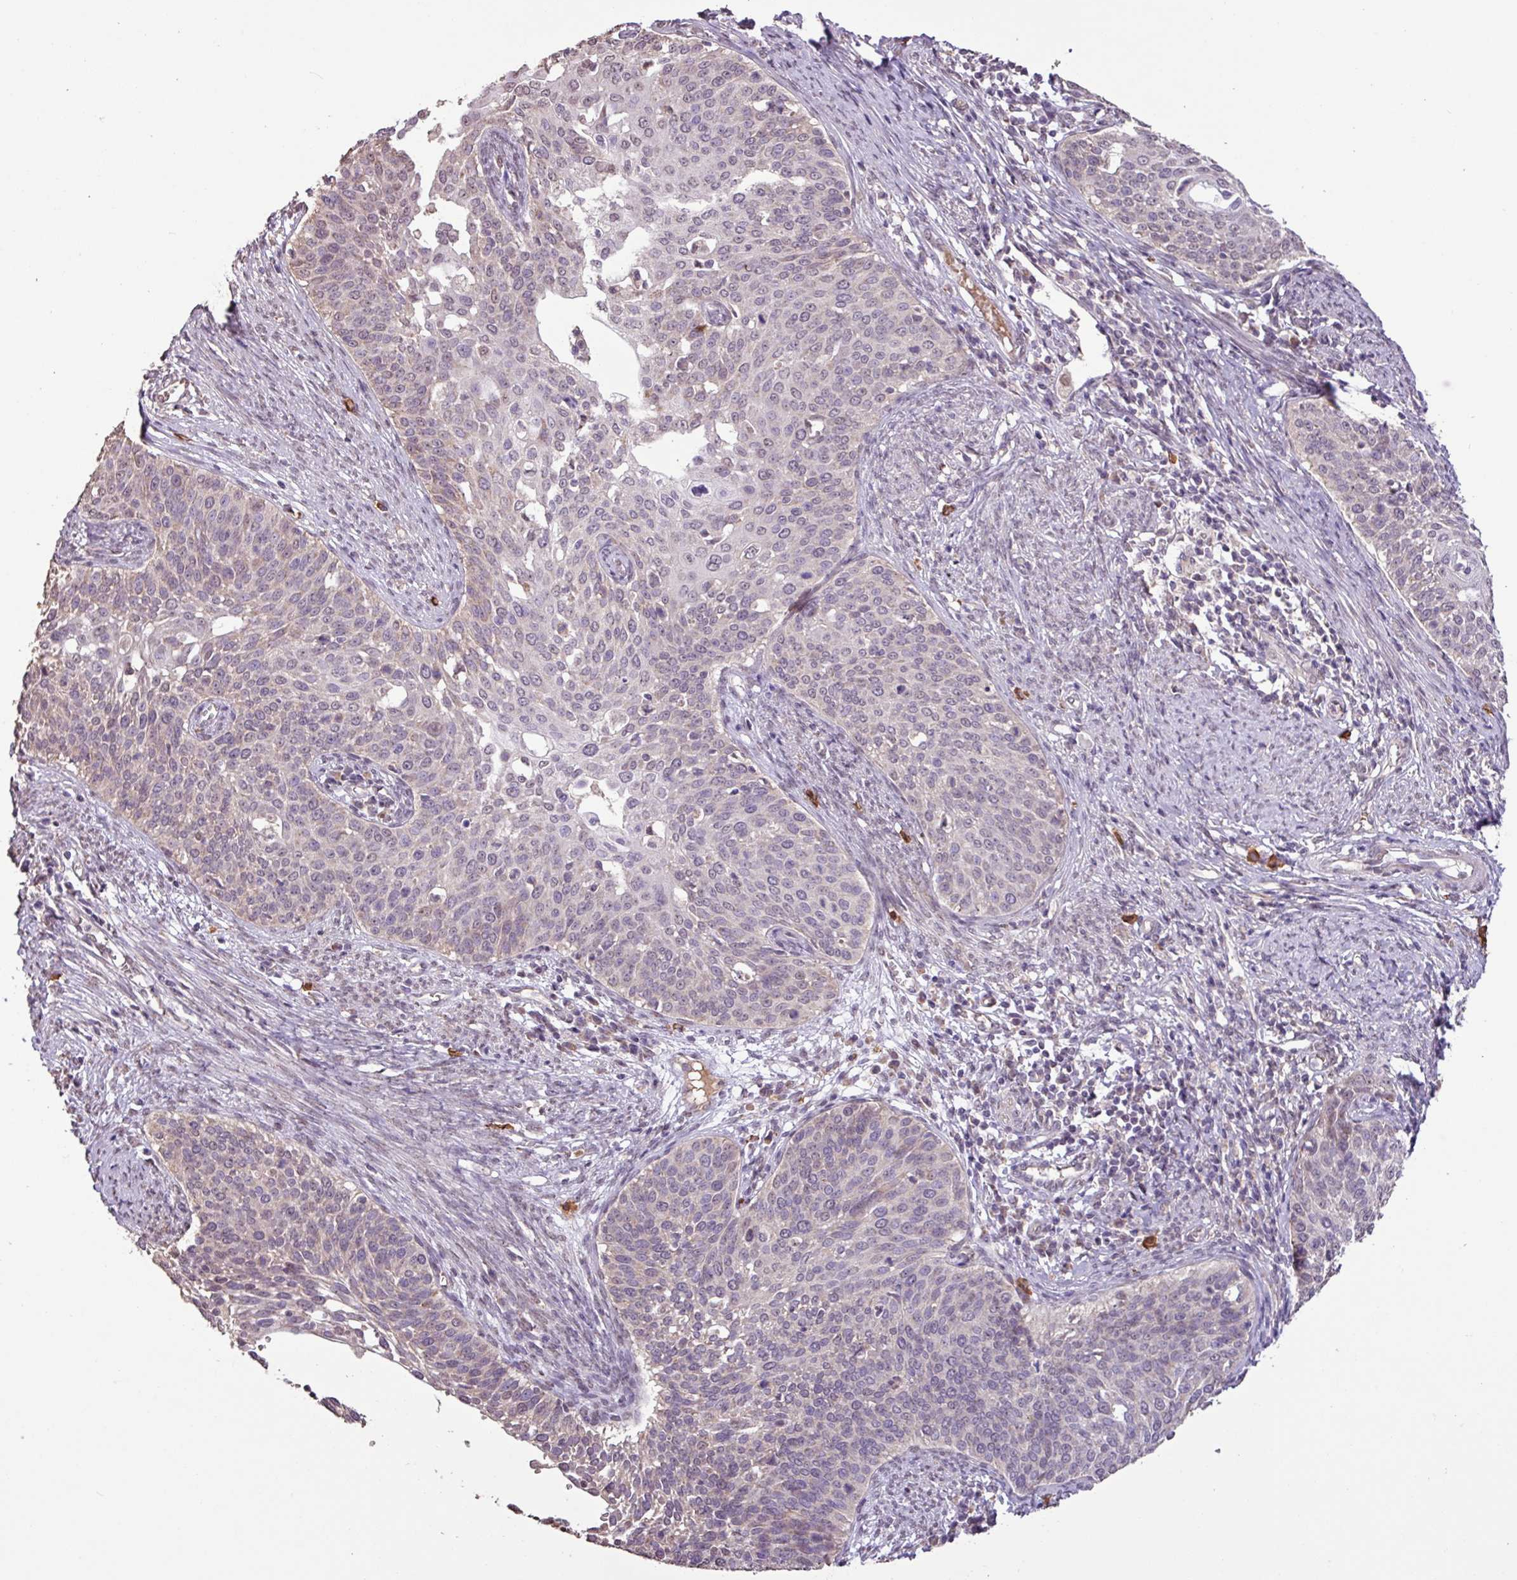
{"staining": {"intensity": "negative", "quantity": "none", "location": "none"}, "tissue": "cervical cancer", "cell_type": "Tumor cells", "image_type": "cancer", "snomed": [{"axis": "morphology", "description": "Squamous cell carcinoma, NOS"}, {"axis": "topography", "description": "Cervix"}], "caption": "Immunohistochemical staining of cervical squamous cell carcinoma displays no significant expression in tumor cells.", "gene": "L3MBTL3", "patient": {"sex": "female", "age": 44}}